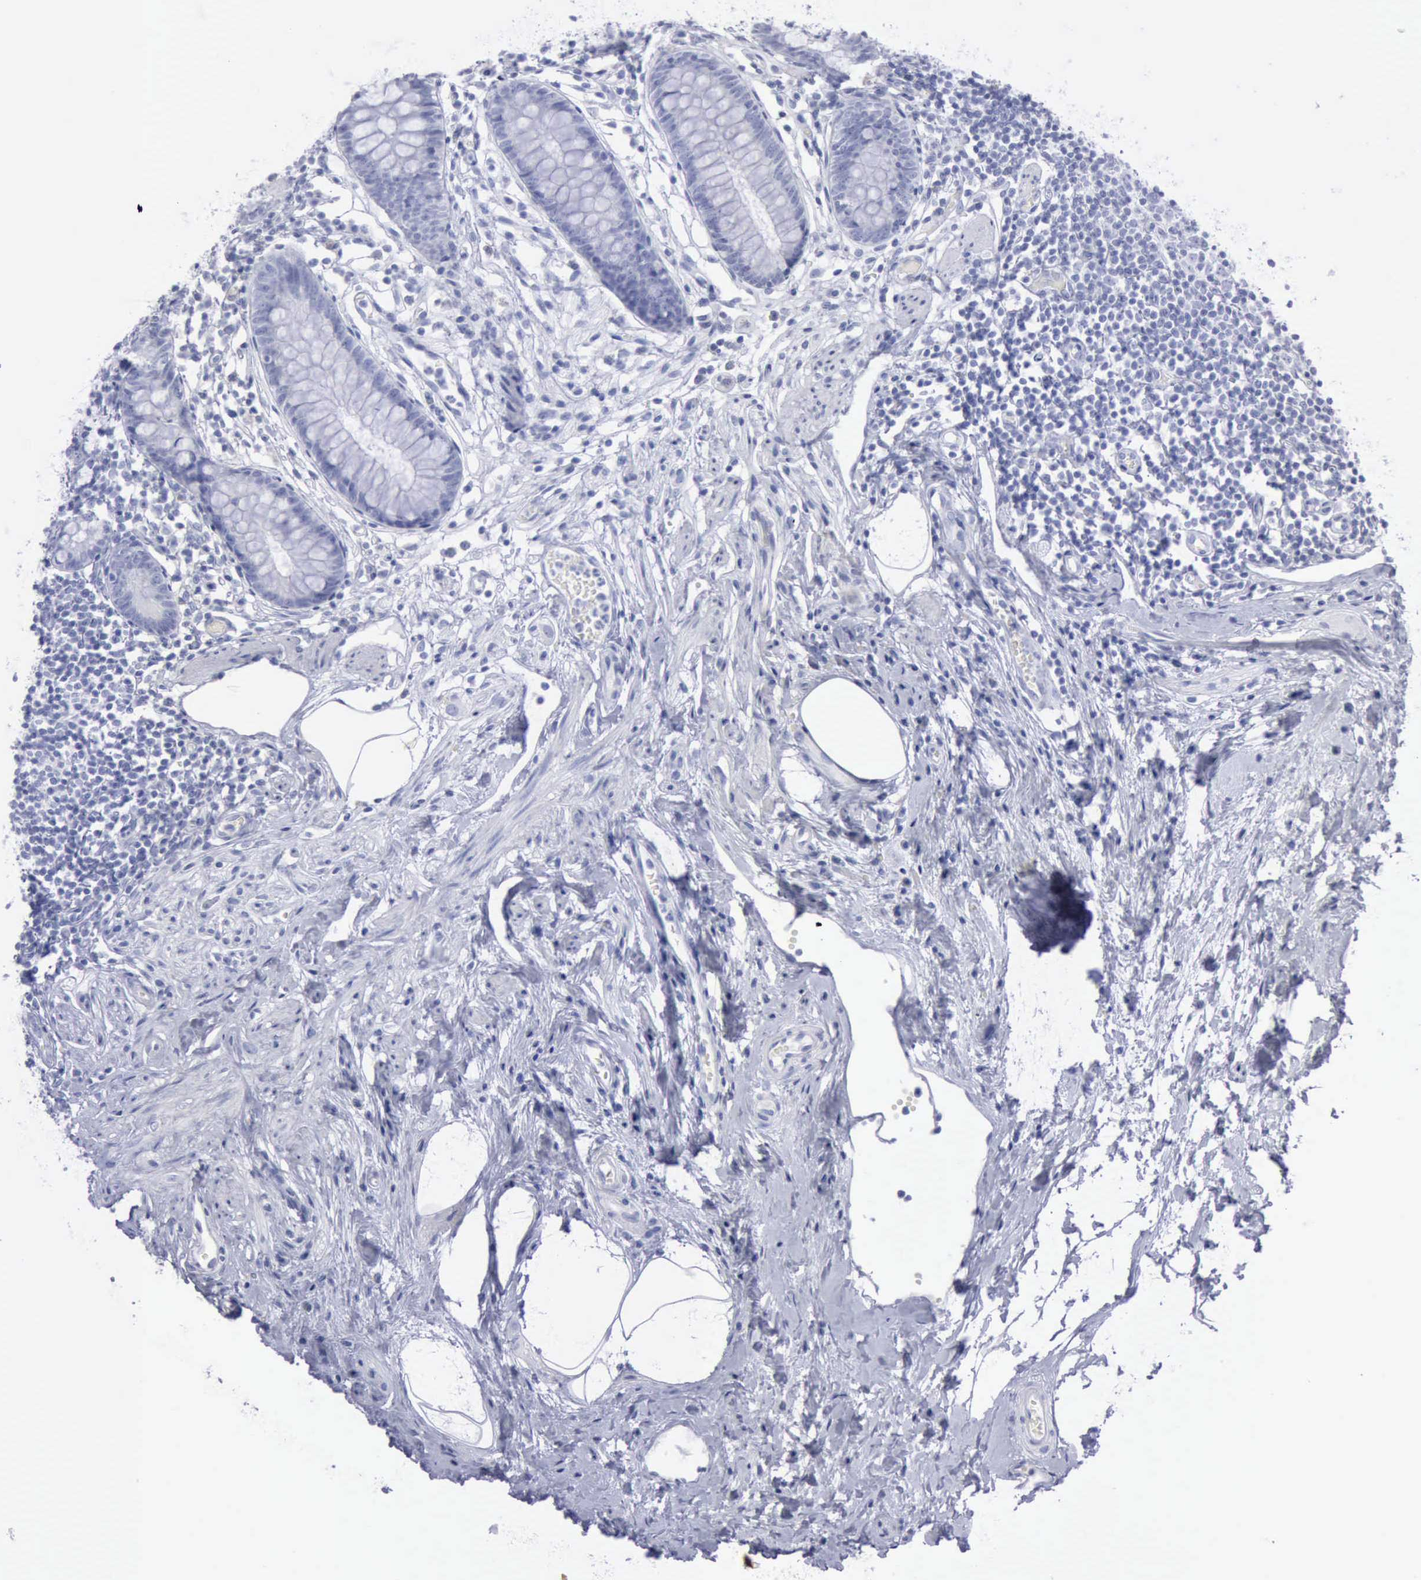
{"staining": {"intensity": "negative", "quantity": "none", "location": "none"}, "tissue": "appendix", "cell_type": "Glandular cells", "image_type": "normal", "snomed": [{"axis": "morphology", "description": "Normal tissue, NOS"}, {"axis": "topography", "description": "Appendix"}], "caption": "Benign appendix was stained to show a protein in brown. There is no significant expression in glandular cells. (DAB (3,3'-diaminobenzidine) immunohistochemistry visualized using brightfield microscopy, high magnification).", "gene": "KRT13", "patient": {"sex": "male", "age": 38}}